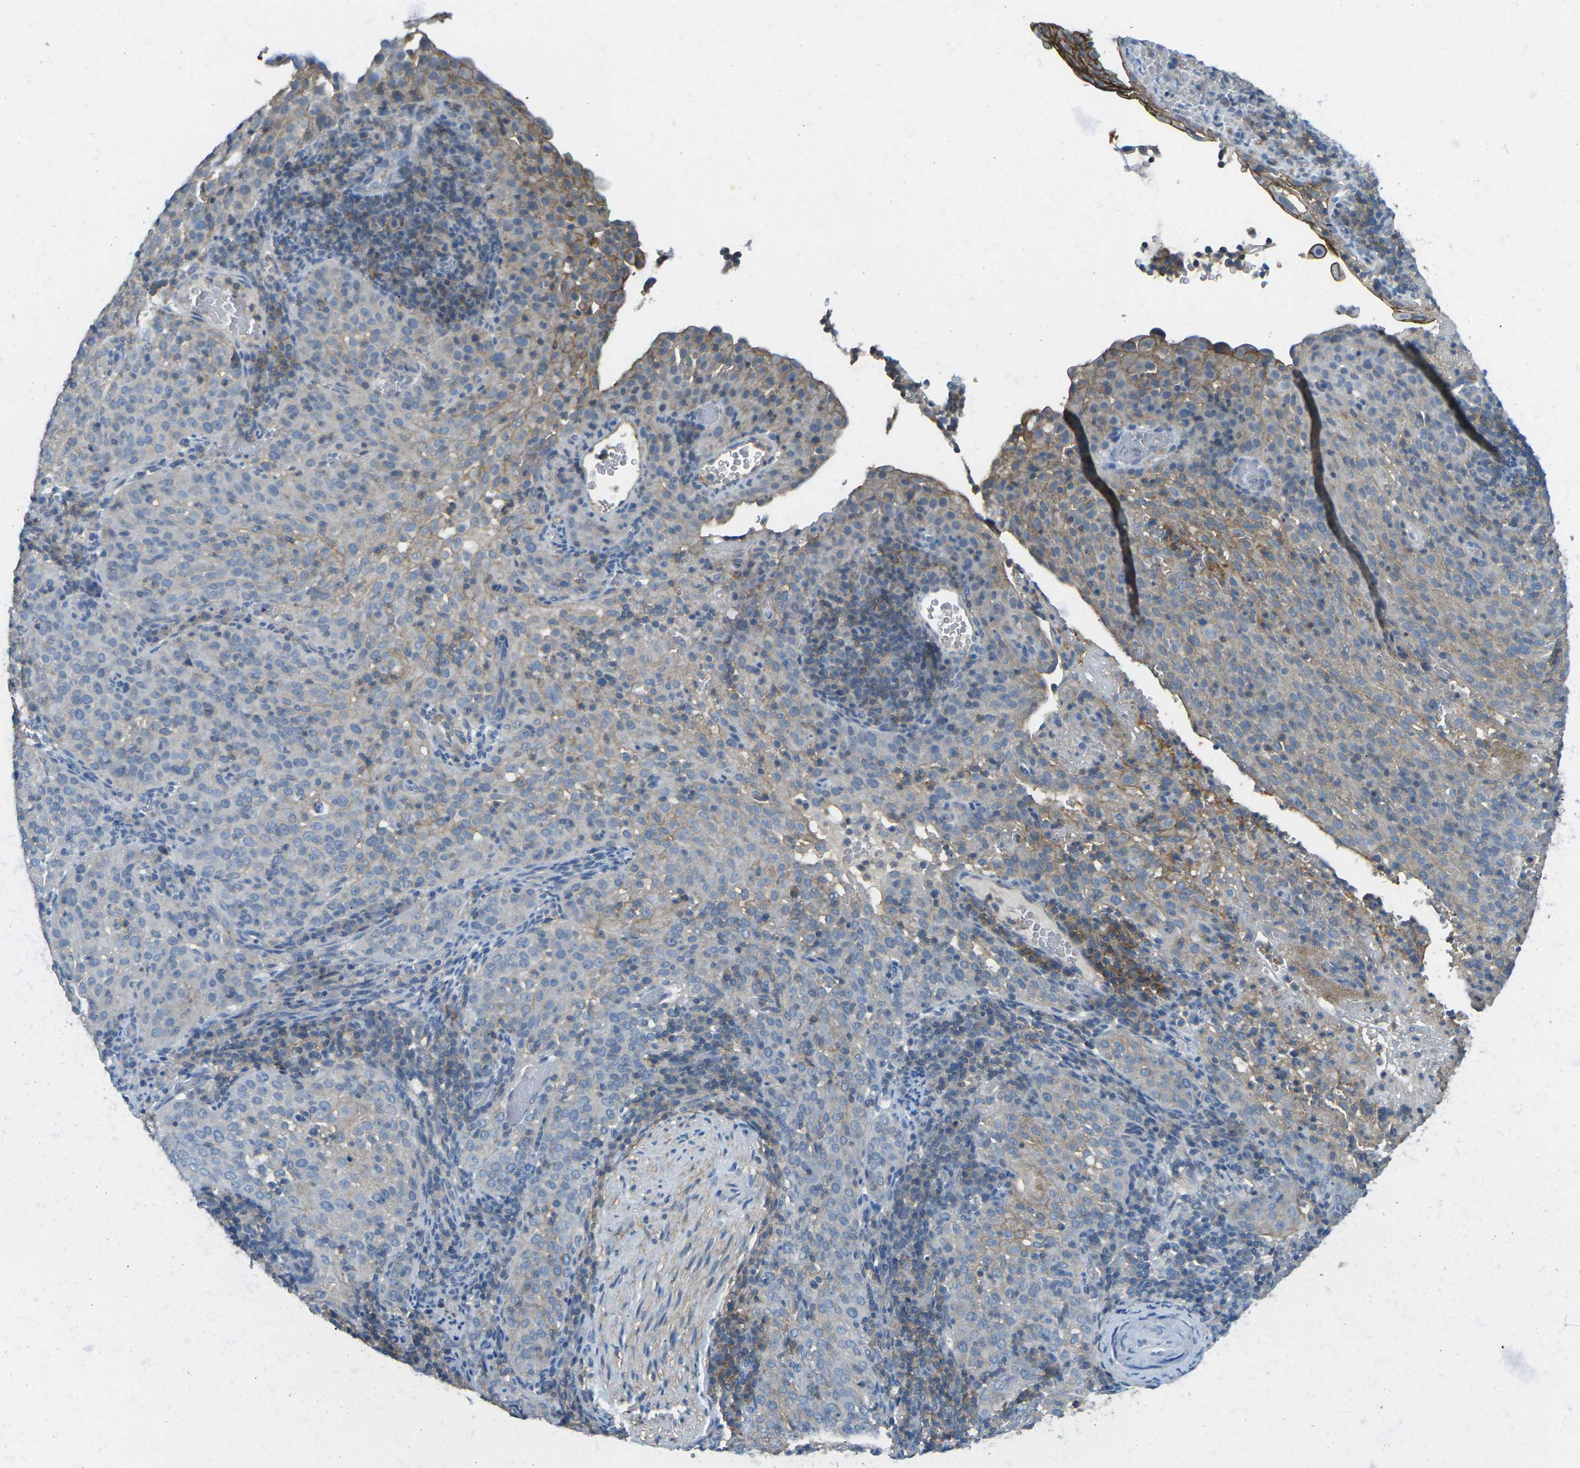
{"staining": {"intensity": "negative", "quantity": "none", "location": "none"}, "tissue": "cervical cancer", "cell_type": "Tumor cells", "image_type": "cancer", "snomed": [{"axis": "morphology", "description": "Squamous cell carcinoma, NOS"}, {"axis": "topography", "description": "Cervix"}], "caption": "The image displays no staining of tumor cells in cervical cancer.", "gene": "CD47", "patient": {"sex": "female", "age": 51}}